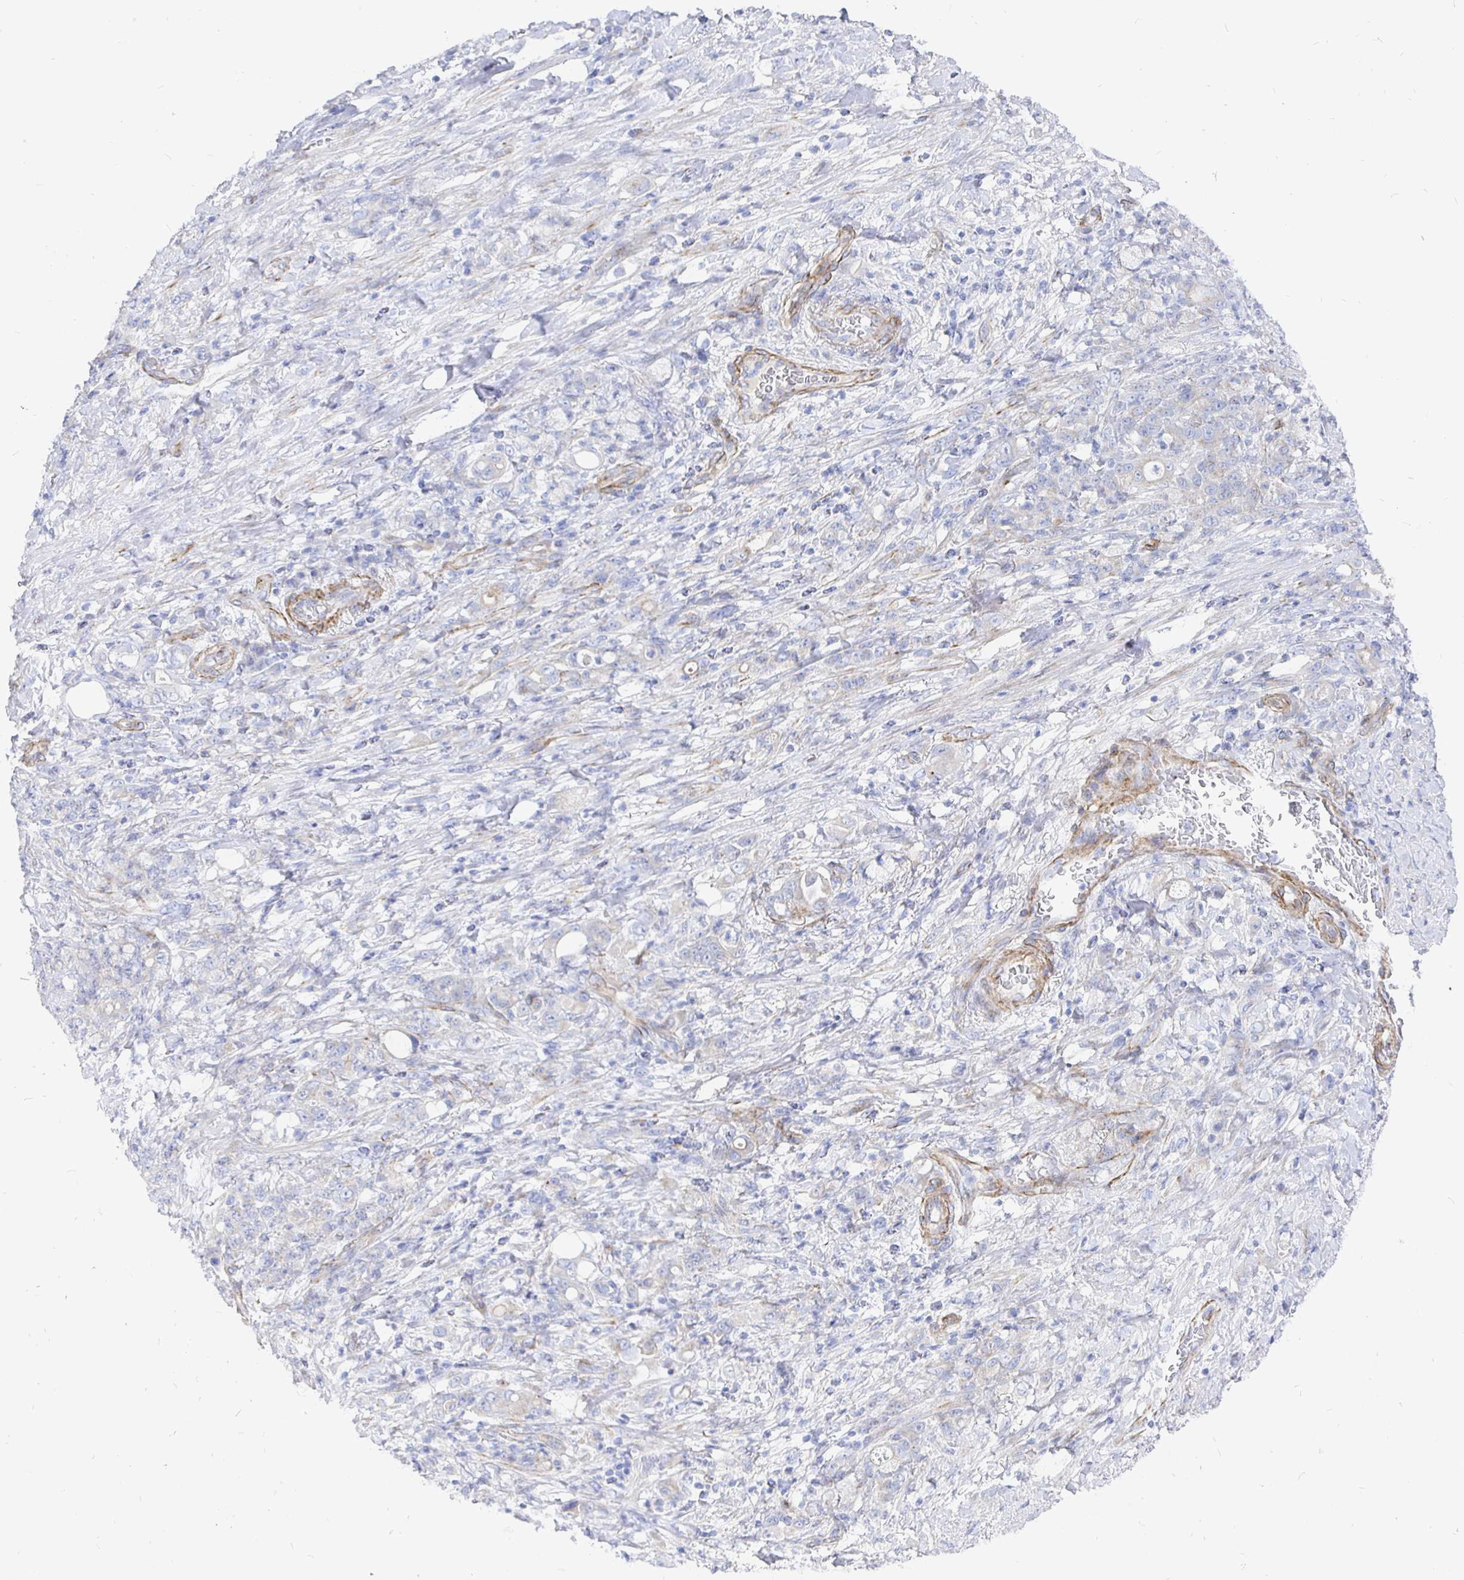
{"staining": {"intensity": "negative", "quantity": "none", "location": "none"}, "tissue": "stomach cancer", "cell_type": "Tumor cells", "image_type": "cancer", "snomed": [{"axis": "morphology", "description": "Adenocarcinoma, NOS"}, {"axis": "topography", "description": "Stomach"}], "caption": "A micrograph of human adenocarcinoma (stomach) is negative for staining in tumor cells.", "gene": "COX16", "patient": {"sex": "female", "age": 79}}